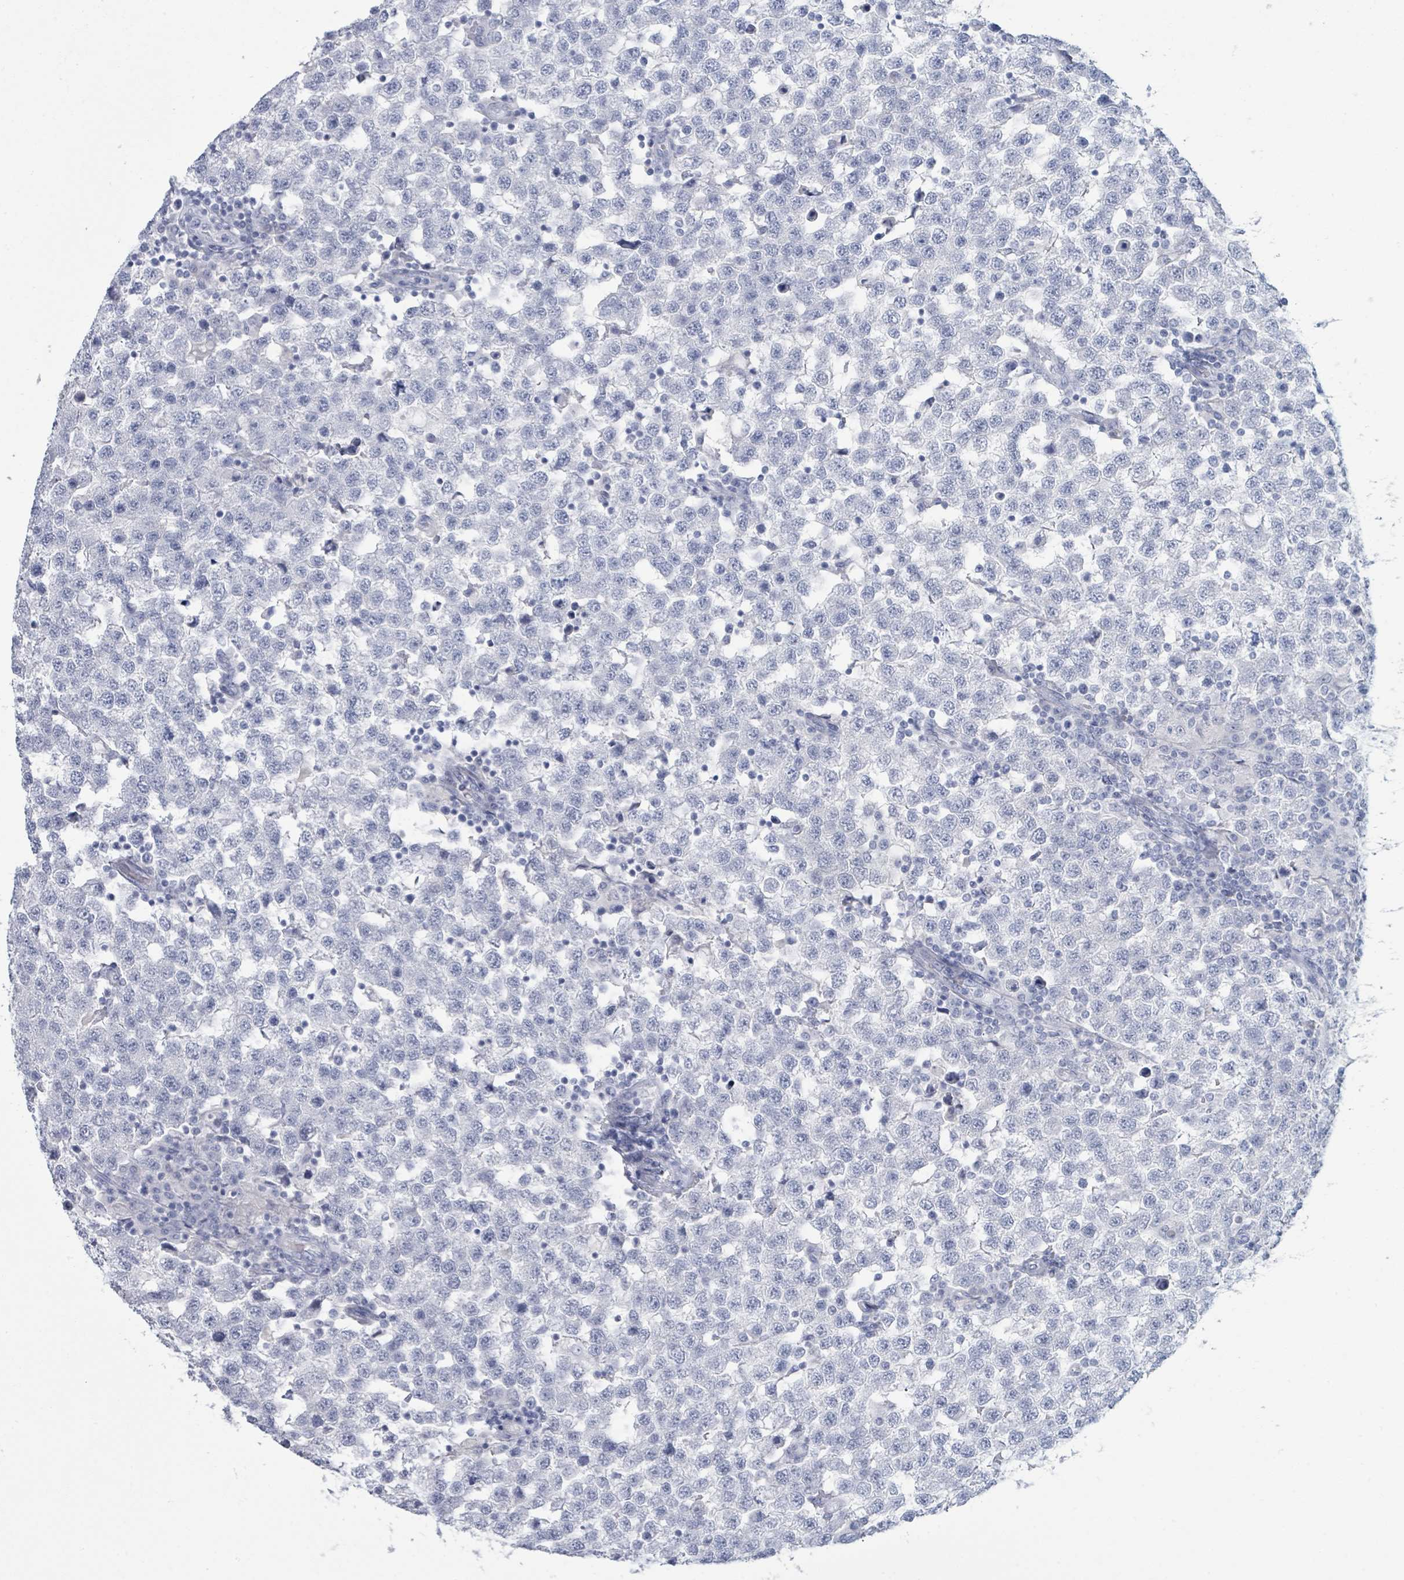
{"staining": {"intensity": "negative", "quantity": "none", "location": "none"}, "tissue": "testis cancer", "cell_type": "Tumor cells", "image_type": "cancer", "snomed": [{"axis": "morphology", "description": "Seminoma, NOS"}, {"axis": "topography", "description": "Testis"}], "caption": "DAB (3,3'-diaminobenzidine) immunohistochemical staining of testis seminoma displays no significant staining in tumor cells. (DAB immunohistochemistry (IHC), high magnification).", "gene": "DEFA4", "patient": {"sex": "male", "age": 34}}